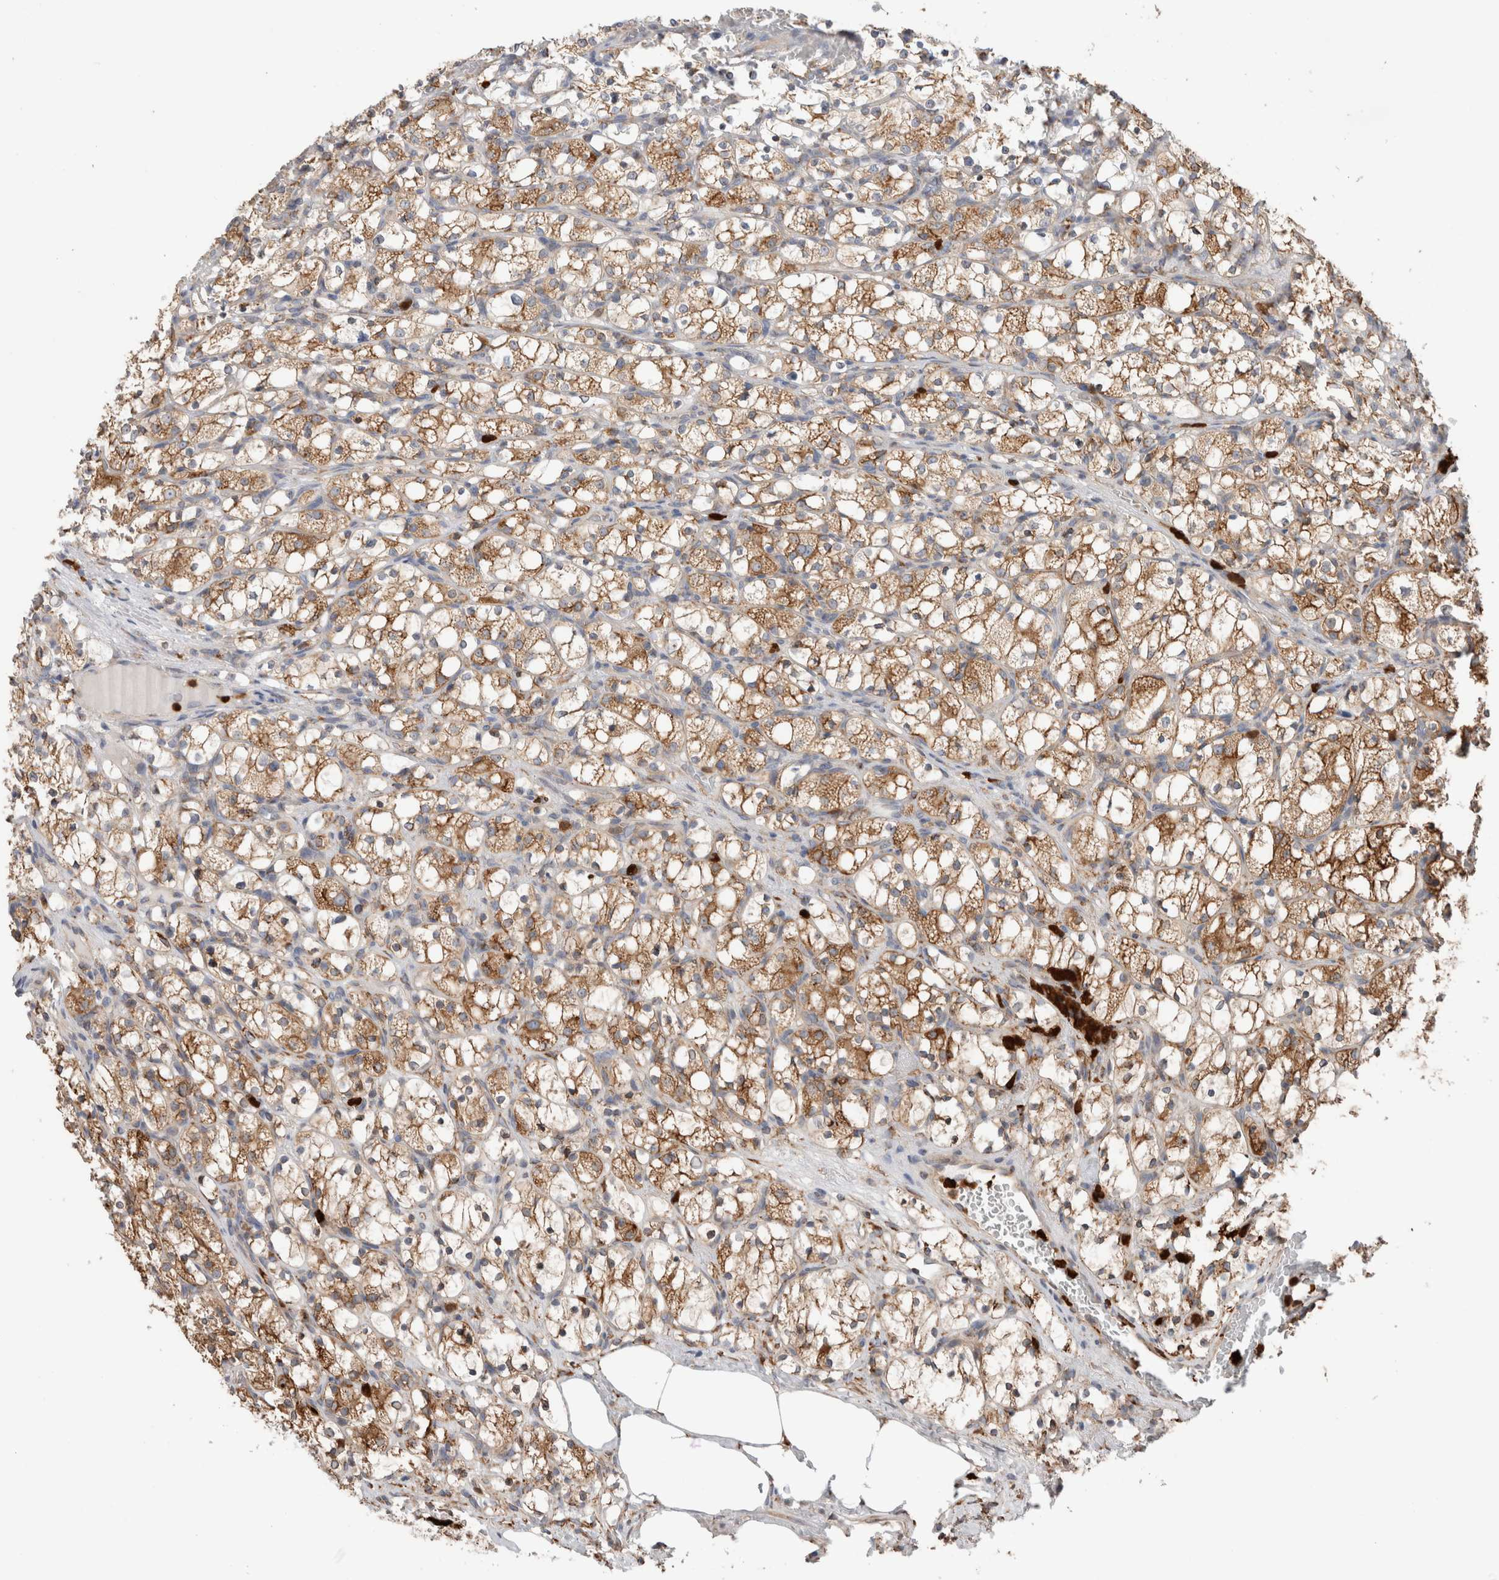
{"staining": {"intensity": "moderate", "quantity": ">75%", "location": "cytoplasmic/membranous"}, "tissue": "renal cancer", "cell_type": "Tumor cells", "image_type": "cancer", "snomed": [{"axis": "morphology", "description": "Adenocarcinoma, NOS"}, {"axis": "topography", "description": "Kidney"}], "caption": "IHC photomicrograph of renal cancer stained for a protein (brown), which displays medium levels of moderate cytoplasmic/membranous expression in about >75% of tumor cells.", "gene": "P4HA1", "patient": {"sex": "female", "age": 69}}